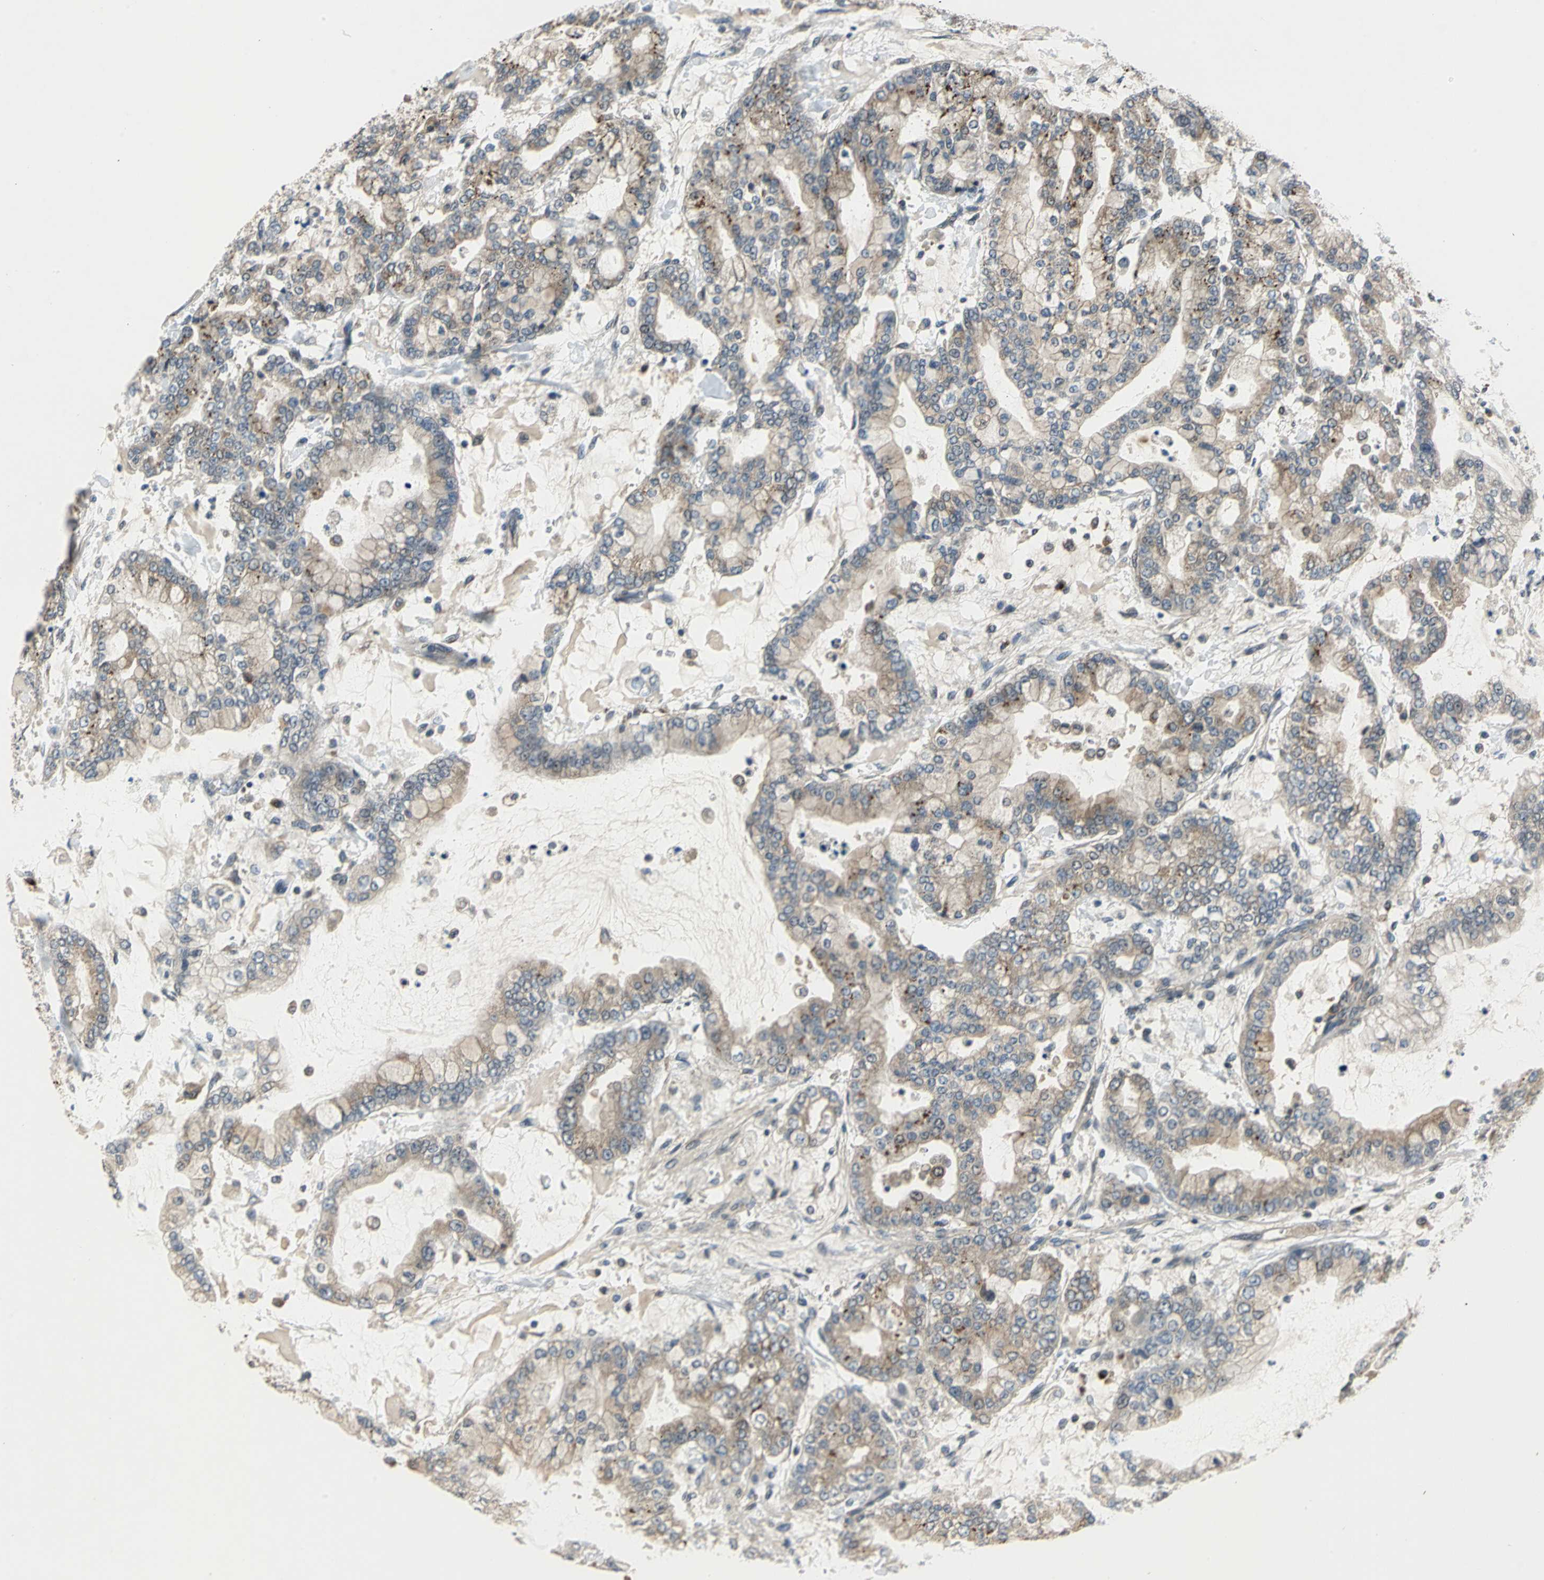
{"staining": {"intensity": "moderate", "quantity": ">75%", "location": "cytoplasmic/membranous"}, "tissue": "stomach cancer", "cell_type": "Tumor cells", "image_type": "cancer", "snomed": [{"axis": "morphology", "description": "Adenocarcinoma, NOS"}, {"axis": "topography", "description": "Stomach"}], "caption": "A brown stain shows moderate cytoplasmic/membranous staining of a protein in human stomach cancer (adenocarcinoma) tumor cells. The staining was performed using DAB, with brown indicating positive protein expression. Nuclei are stained blue with hematoxylin.", "gene": "NFKBIE", "patient": {"sex": "male", "age": 76}}